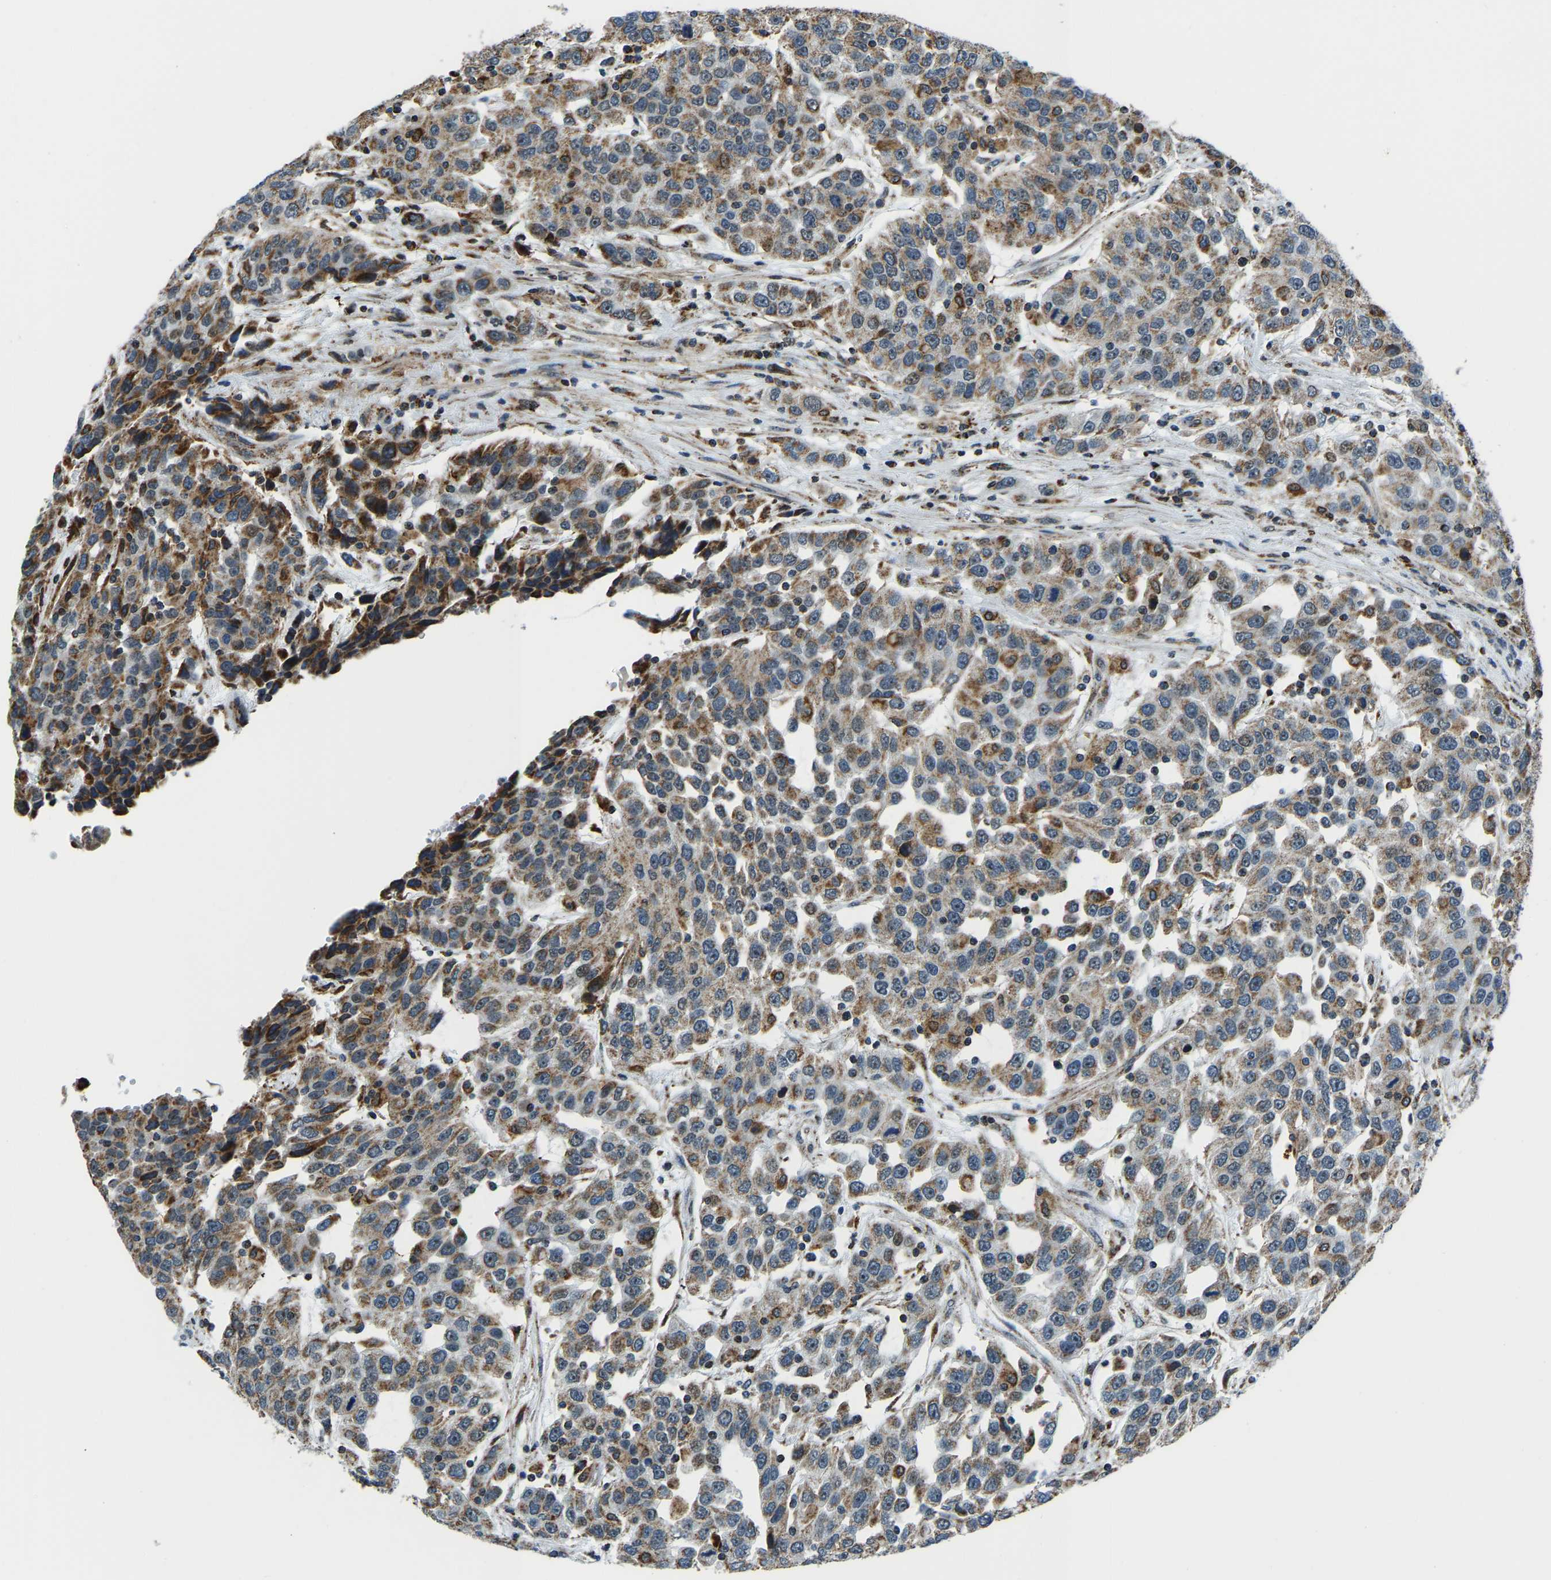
{"staining": {"intensity": "moderate", "quantity": ">75%", "location": "cytoplasmic/membranous"}, "tissue": "urothelial cancer", "cell_type": "Tumor cells", "image_type": "cancer", "snomed": [{"axis": "morphology", "description": "Urothelial carcinoma, High grade"}, {"axis": "topography", "description": "Urinary bladder"}], "caption": "IHC (DAB) staining of human urothelial carcinoma (high-grade) reveals moderate cytoplasmic/membranous protein staining in about >75% of tumor cells.", "gene": "RBM33", "patient": {"sex": "female", "age": 80}}